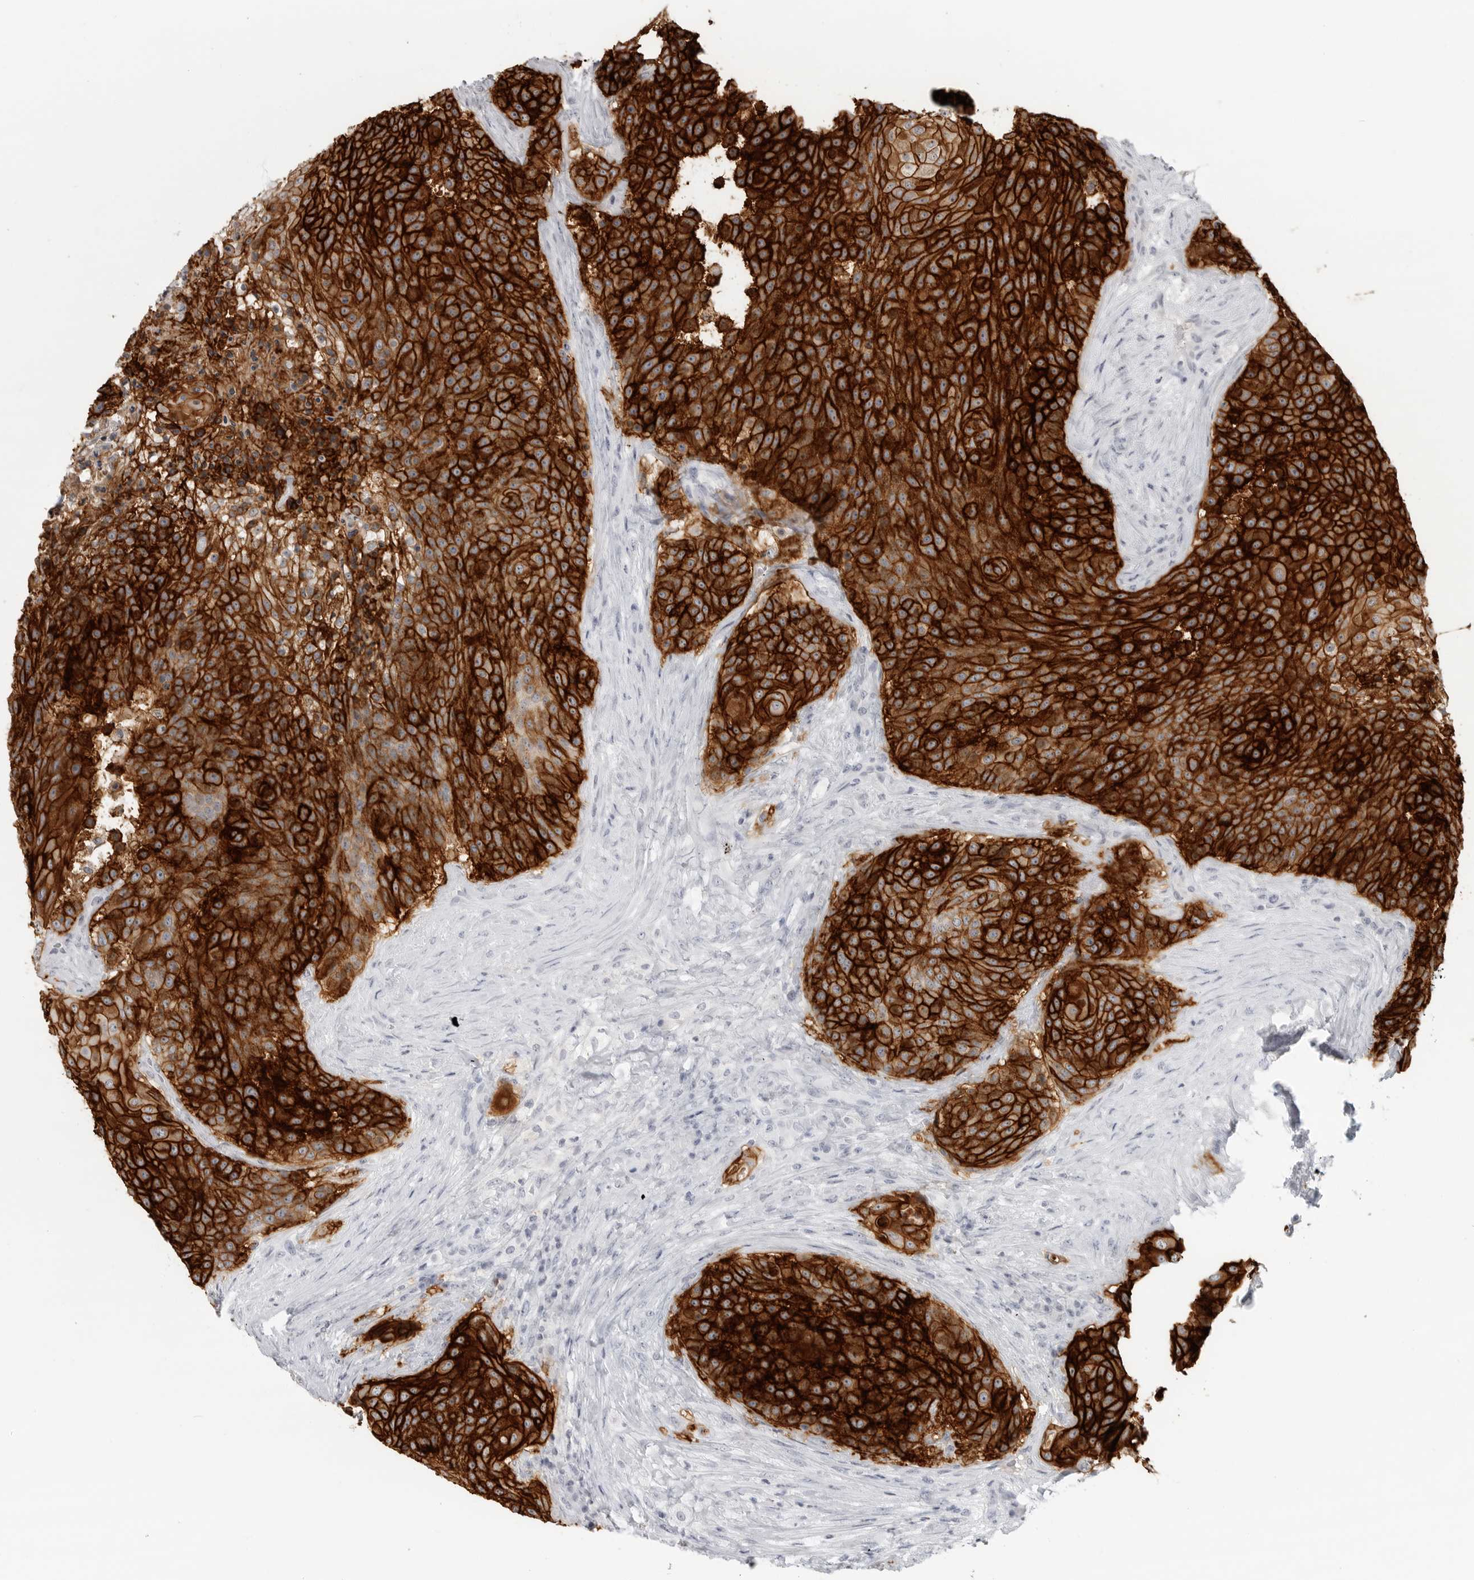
{"staining": {"intensity": "strong", "quantity": ">75%", "location": "cytoplasmic/membranous"}, "tissue": "urothelial cancer", "cell_type": "Tumor cells", "image_type": "cancer", "snomed": [{"axis": "morphology", "description": "Urothelial carcinoma, High grade"}, {"axis": "topography", "description": "Urinary bladder"}], "caption": "This is an image of immunohistochemistry (IHC) staining of urothelial cancer, which shows strong staining in the cytoplasmic/membranous of tumor cells.", "gene": "LY6D", "patient": {"sex": "female", "age": 63}}